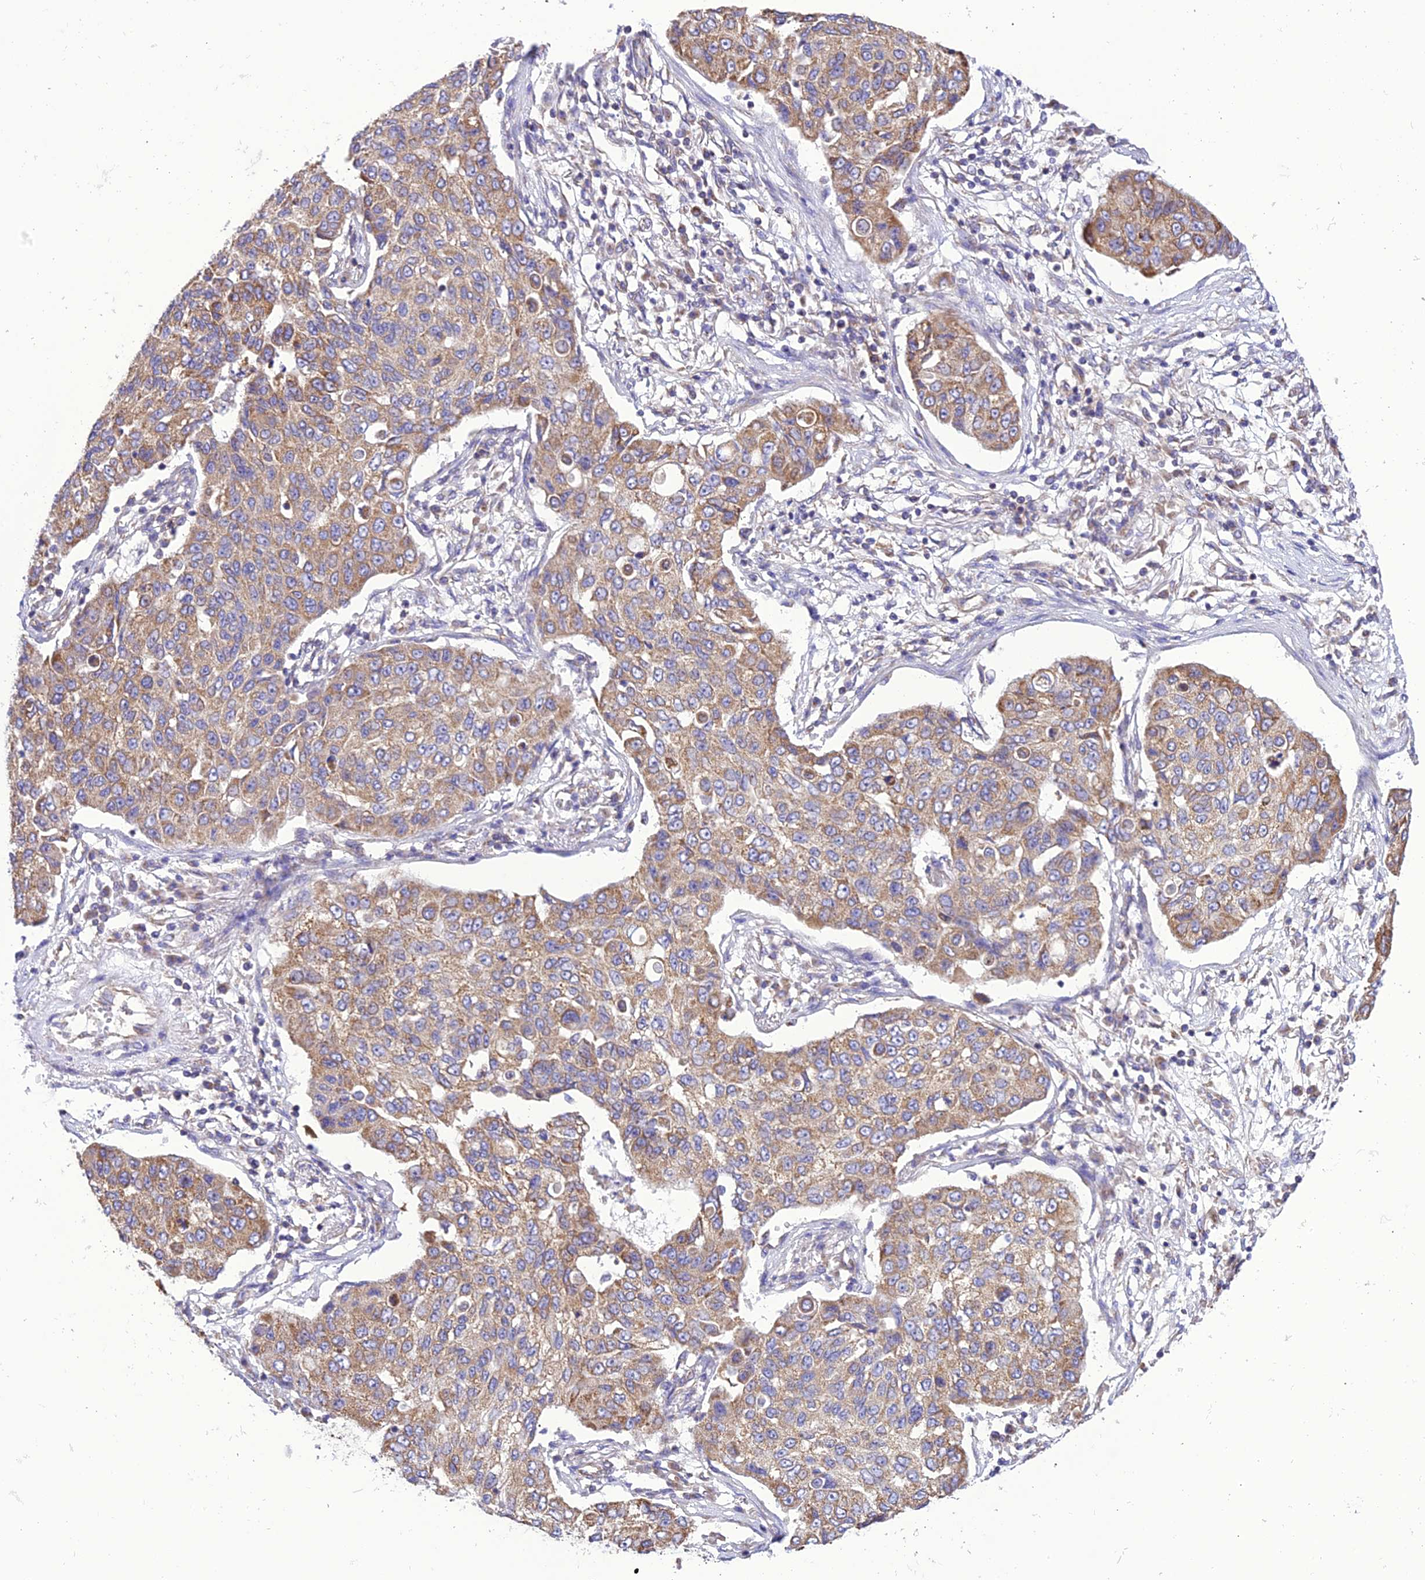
{"staining": {"intensity": "moderate", "quantity": ">75%", "location": "cytoplasmic/membranous"}, "tissue": "lung cancer", "cell_type": "Tumor cells", "image_type": "cancer", "snomed": [{"axis": "morphology", "description": "Squamous cell carcinoma, NOS"}, {"axis": "topography", "description": "Lung"}], "caption": "There is medium levels of moderate cytoplasmic/membranous expression in tumor cells of lung squamous cell carcinoma, as demonstrated by immunohistochemical staining (brown color).", "gene": "MAP3K12", "patient": {"sex": "male", "age": 74}}